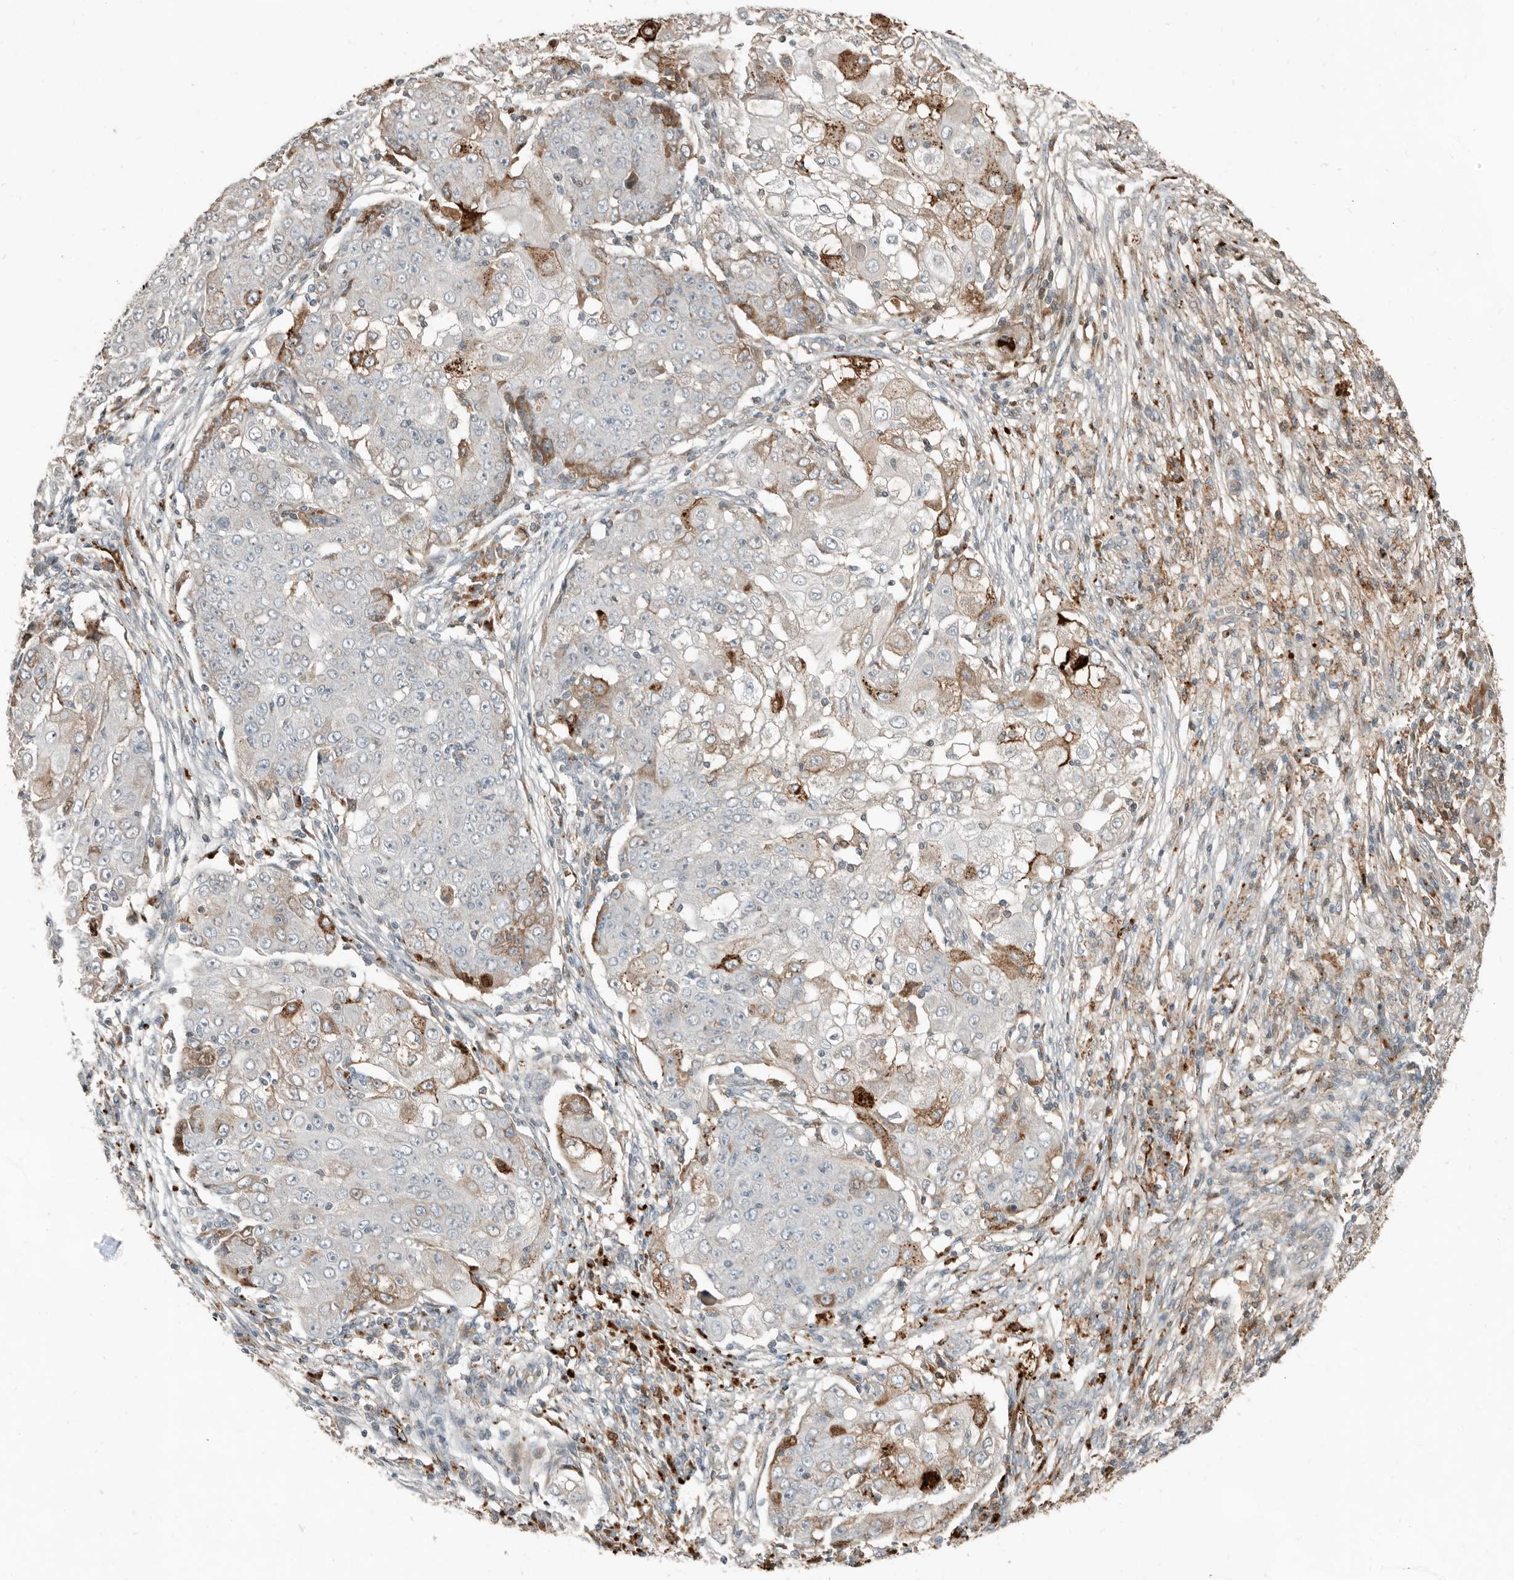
{"staining": {"intensity": "moderate", "quantity": "<25%", "location": "cytoplasmic/membranous"}, "tissue": "ovarian cancer", "cell_type": "Tumor cells", "image_type": "cancer", "snomed": [{"axis": "morphology", "description": "Carcinoma, endometroid"}, {"axis": "topography", "description": "Ovary"}], "caption": "Brown immunohistochemical staining in human ovarian cancer displays moderate cytoplasmic/membranous positivity in approximately <25% of tumor cells.", "gene": "KLHL38", "patient": {"sex": "female", "age": 42}}